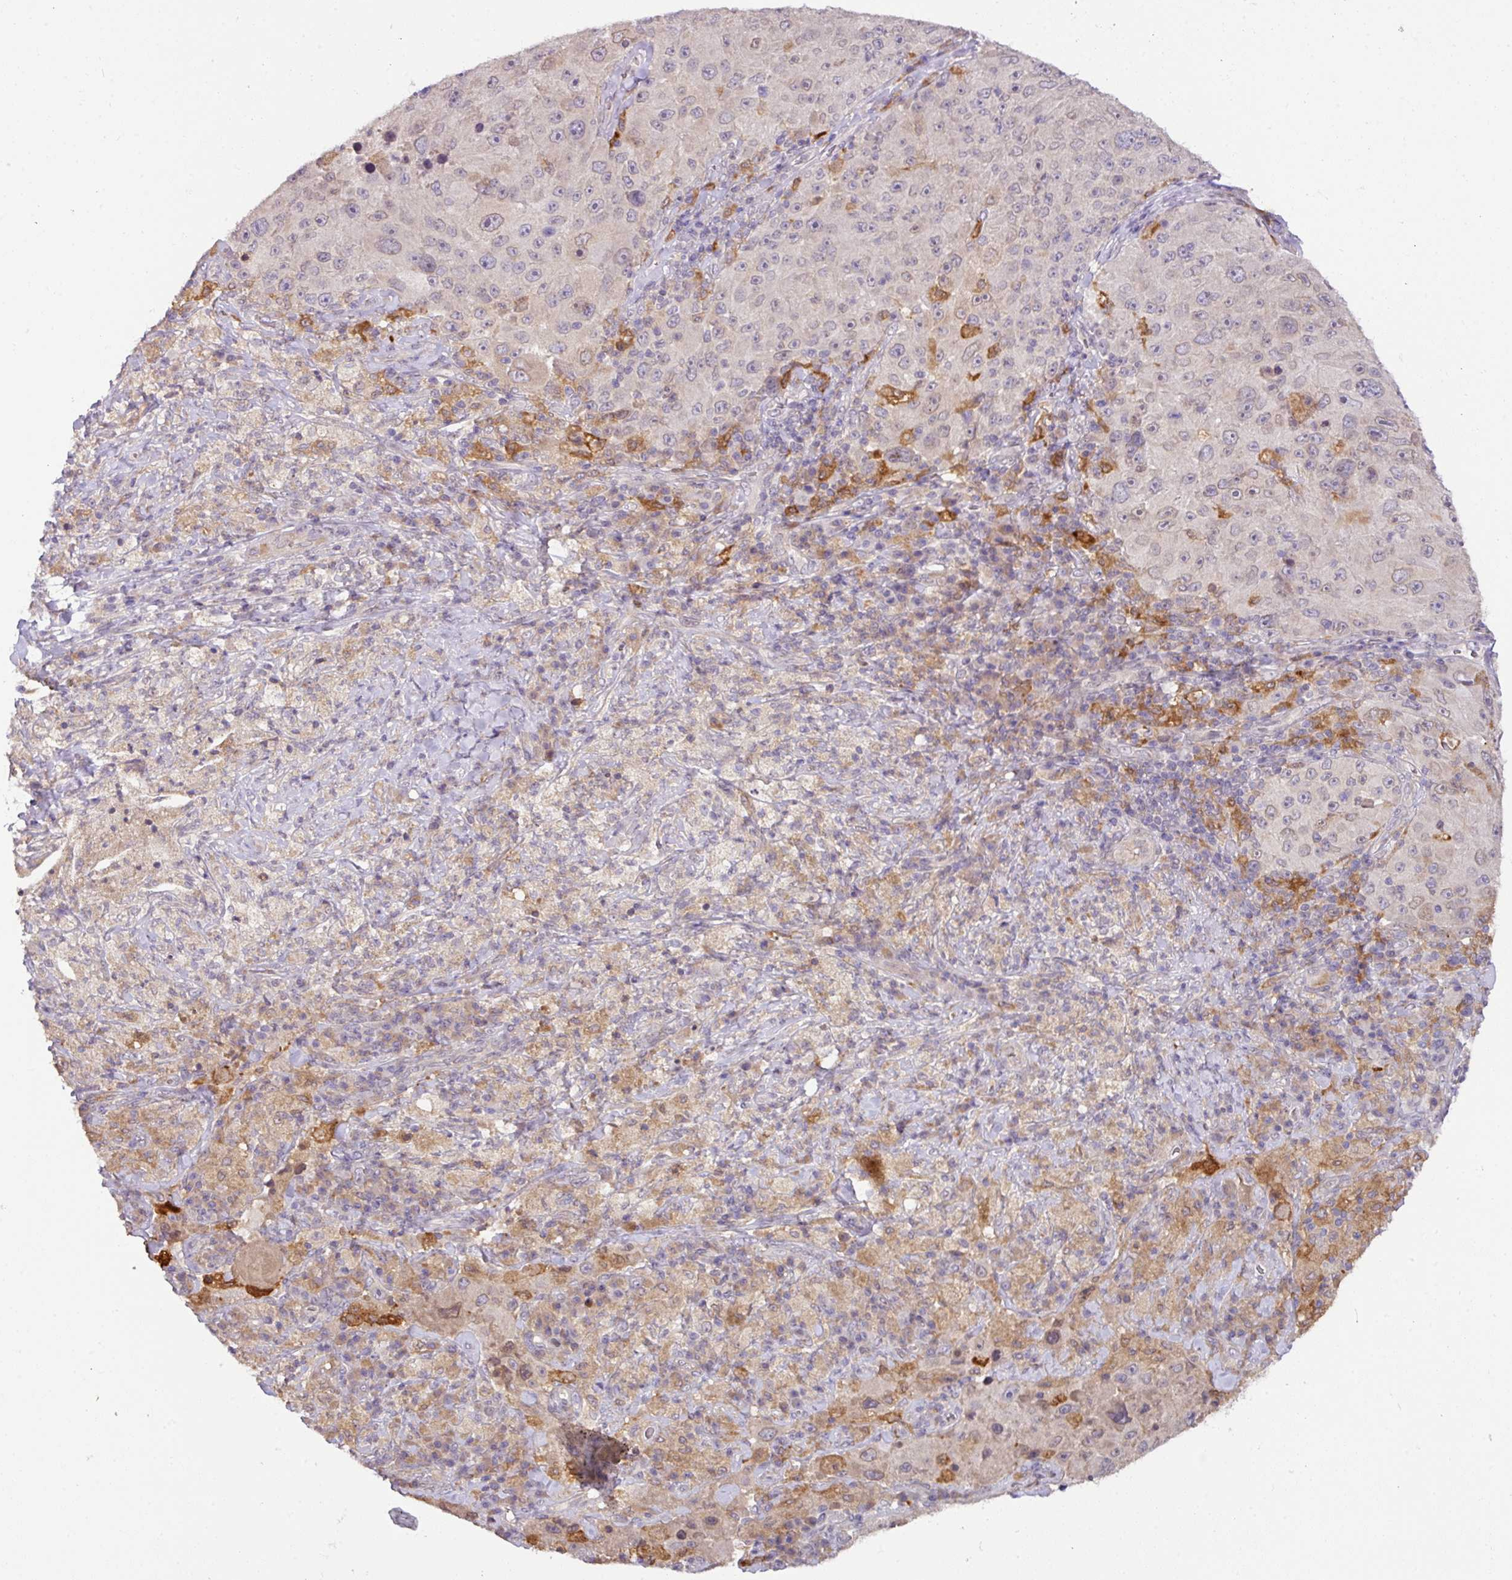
{"staining": {"intensity": "negative", "quantity": "none", "location": "none"}, "tissue": "melanoma", "cell_type": "Tumor cells", "image_type": "cancer", "snomed": [{"axis": "morphology", "description": "Malignant melanoma, Metastatic site"}, {"axis": "topography", "description": "Lymph node"}], "caption": "This is an immunohistochemistry image of melanoma. There is no positivity in tumor cells.", "gene": "GCNT7", "patient": {"sex": "male", "age": 62}}